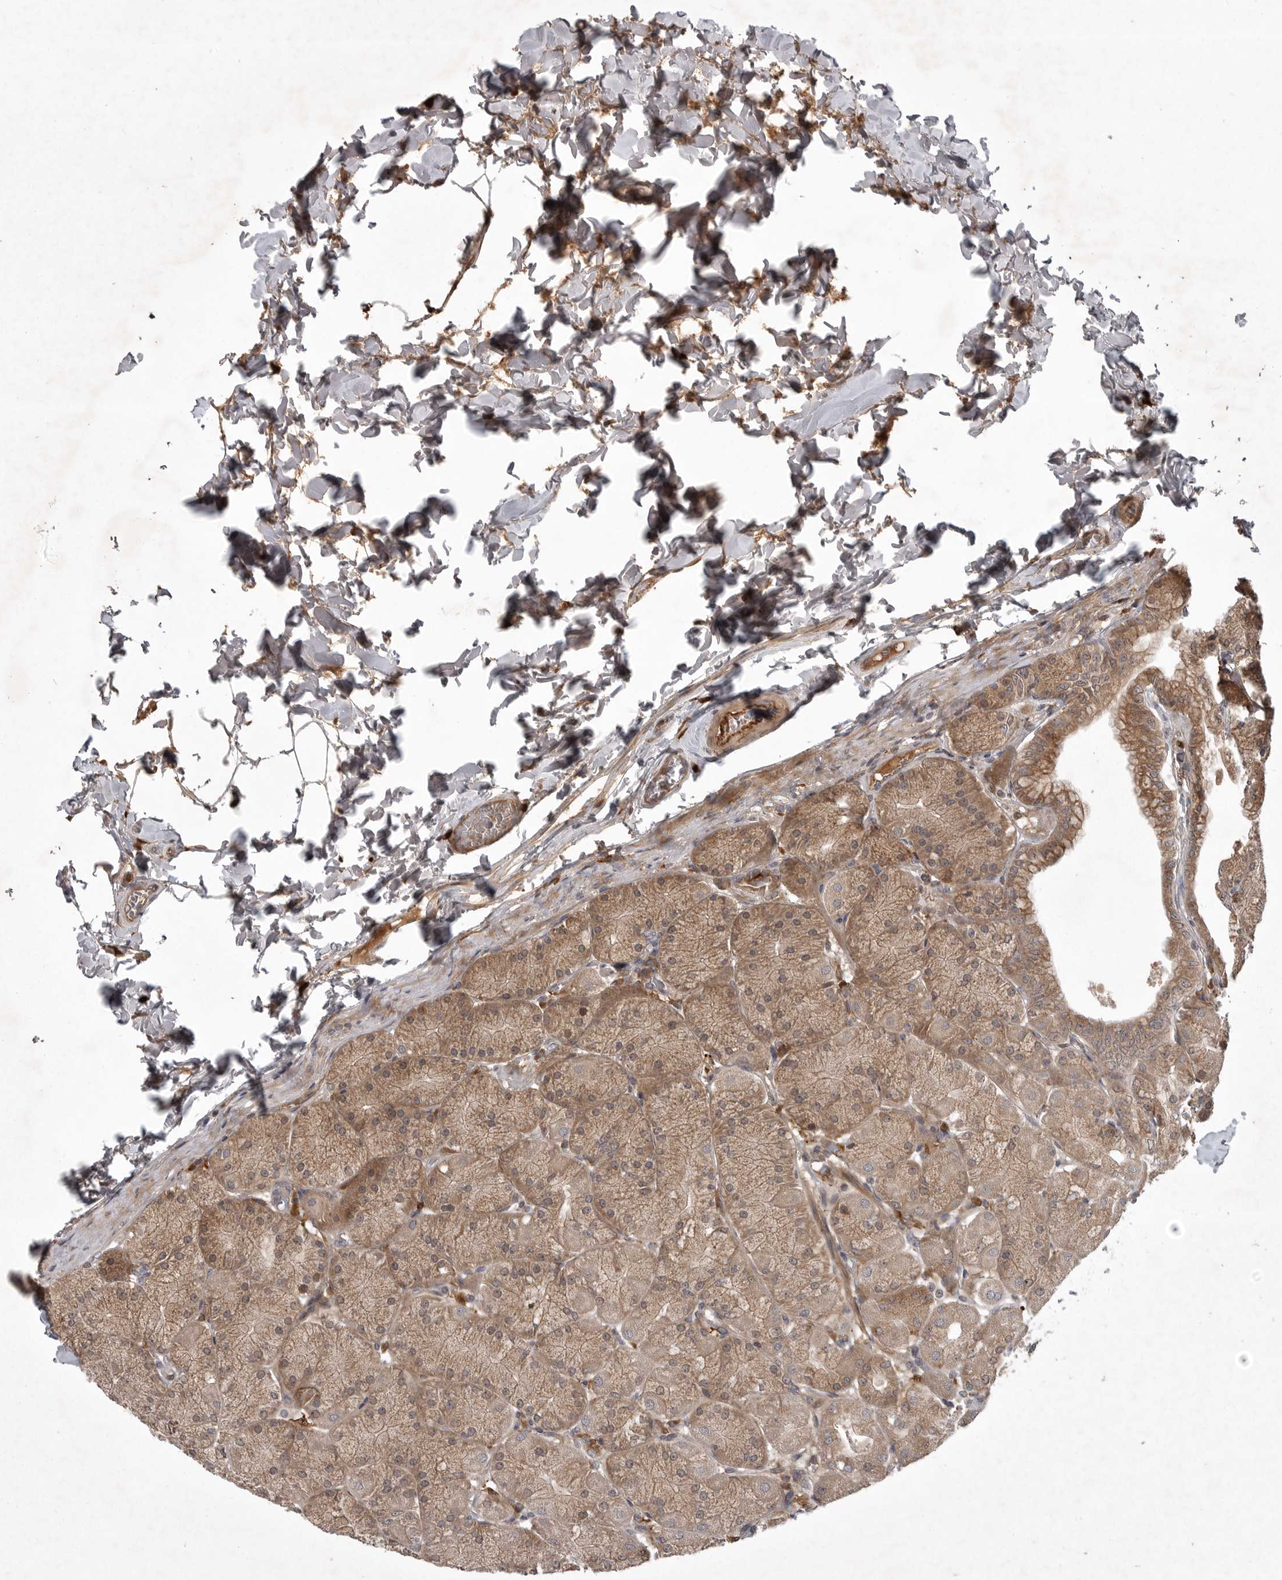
{"staining": {"intensity": "strong", "quantity": "25%-75%", "location": "cytoplasmic/membranous"}, "tissue": "stomach", "cell_type": "Glandular cells", "image_type": "normal", "snomed": [{"axis": "morphology", "description": "Normal tissue, NOS"}, {"axis": "topography", "description": "Stomach, upper"}], "caption": "IHC of benign stomach reveals high levels of strong cytoplasmic/membranous positivity in about 25%-75% of glandular cells.", "gene": "GPR31", "patient": {"sex": "female", "age": 56}}